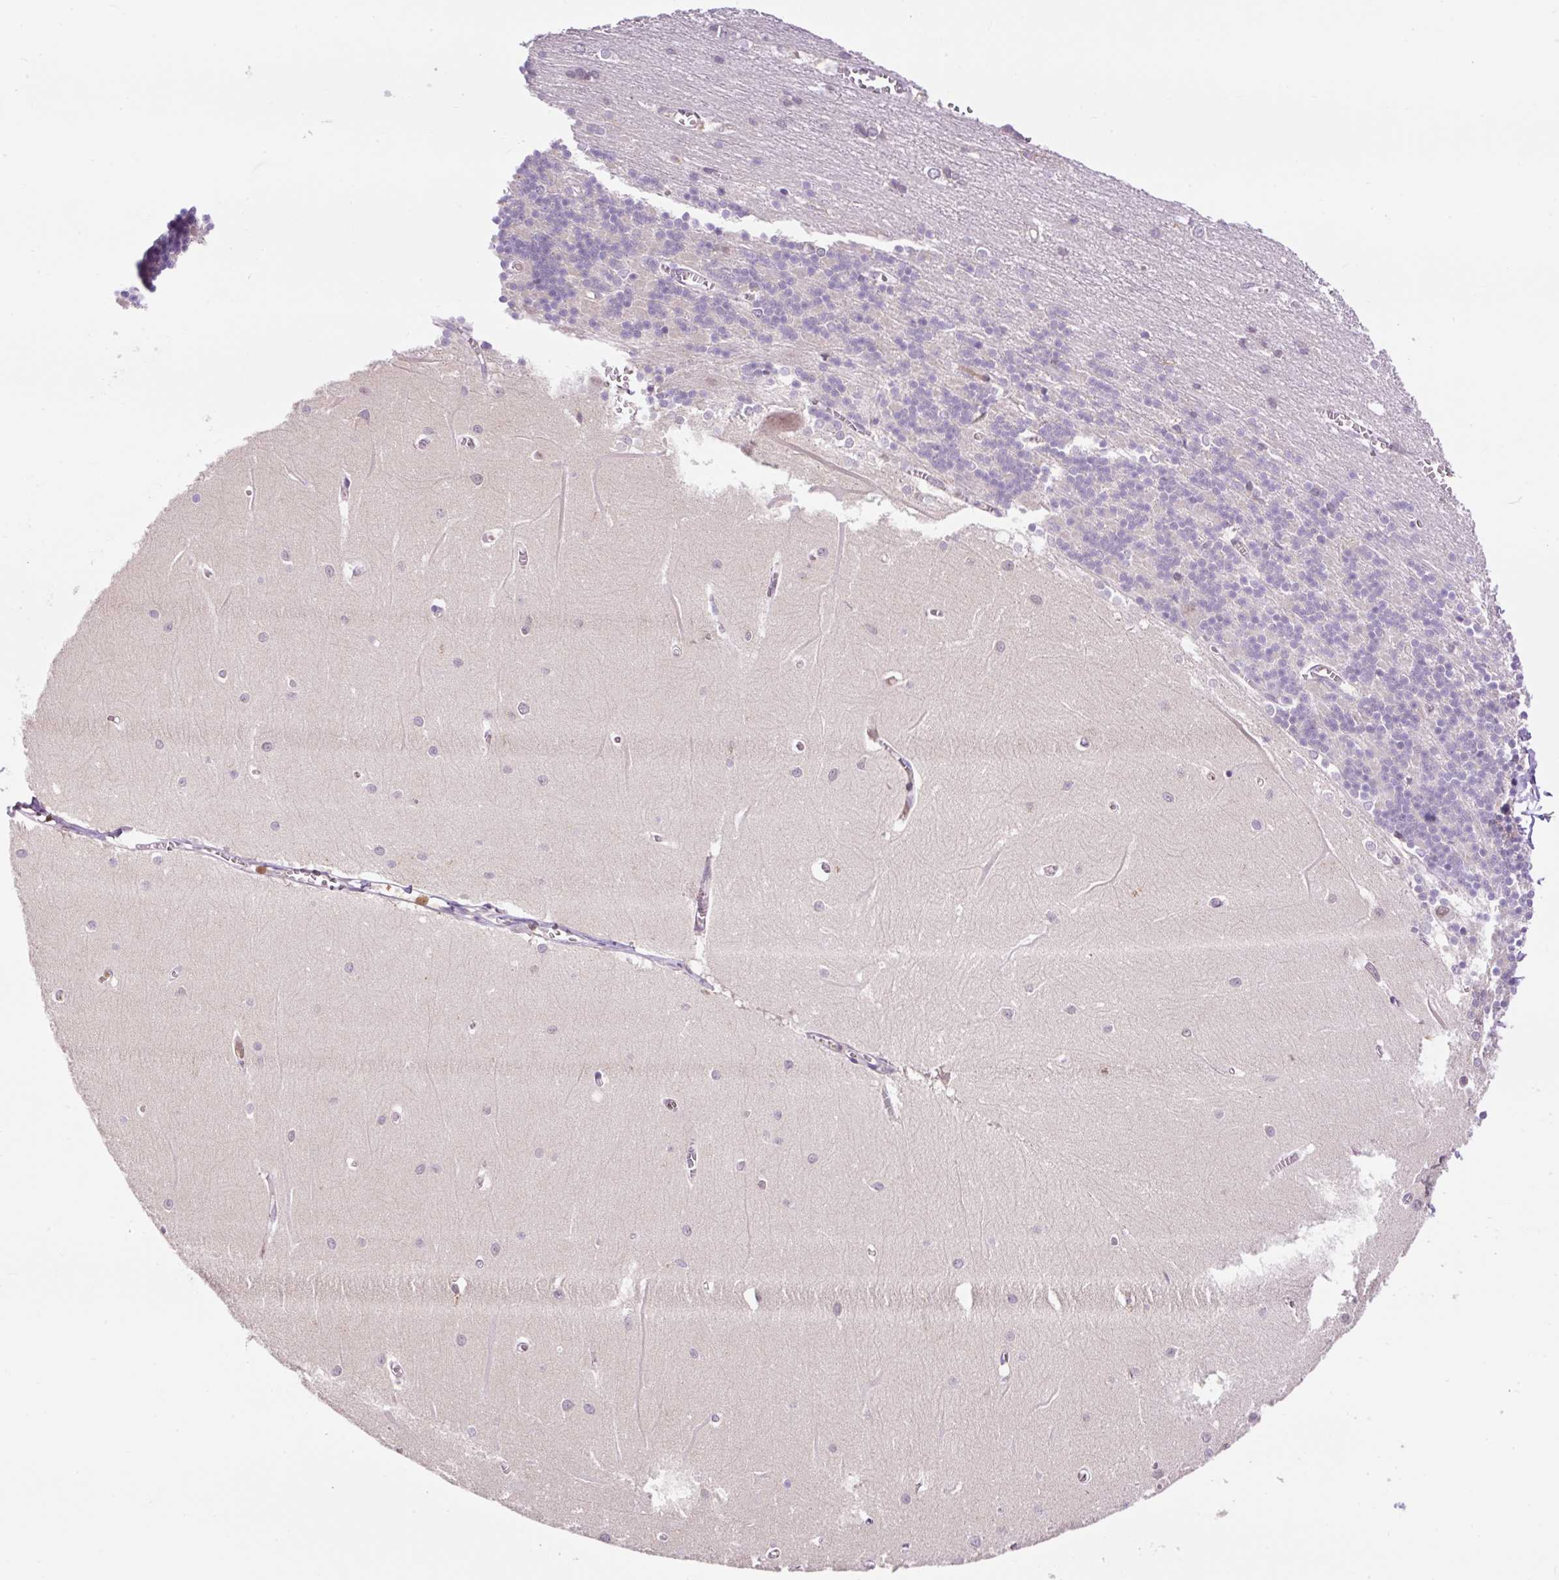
{"staining": {"intensity": "negative", "quantity": "none", "location": "none"}, "tissue": "cerebellum", "cell_type": "Cells in granular layer", "image_type": "normal", "snomed": [{"axis": "morphology", "description": "Normal tissue, NOS"}, {"axis": "topography", "description": "Cerebellum"}], "caption": "DAB (3,3'-diaminobenzidine) immunohistochemical staining of benign cerebellum displays no significant staining in cells in granular layer.", "gene": "CARD11", "patient": {"sex": "male", "age": 37}}